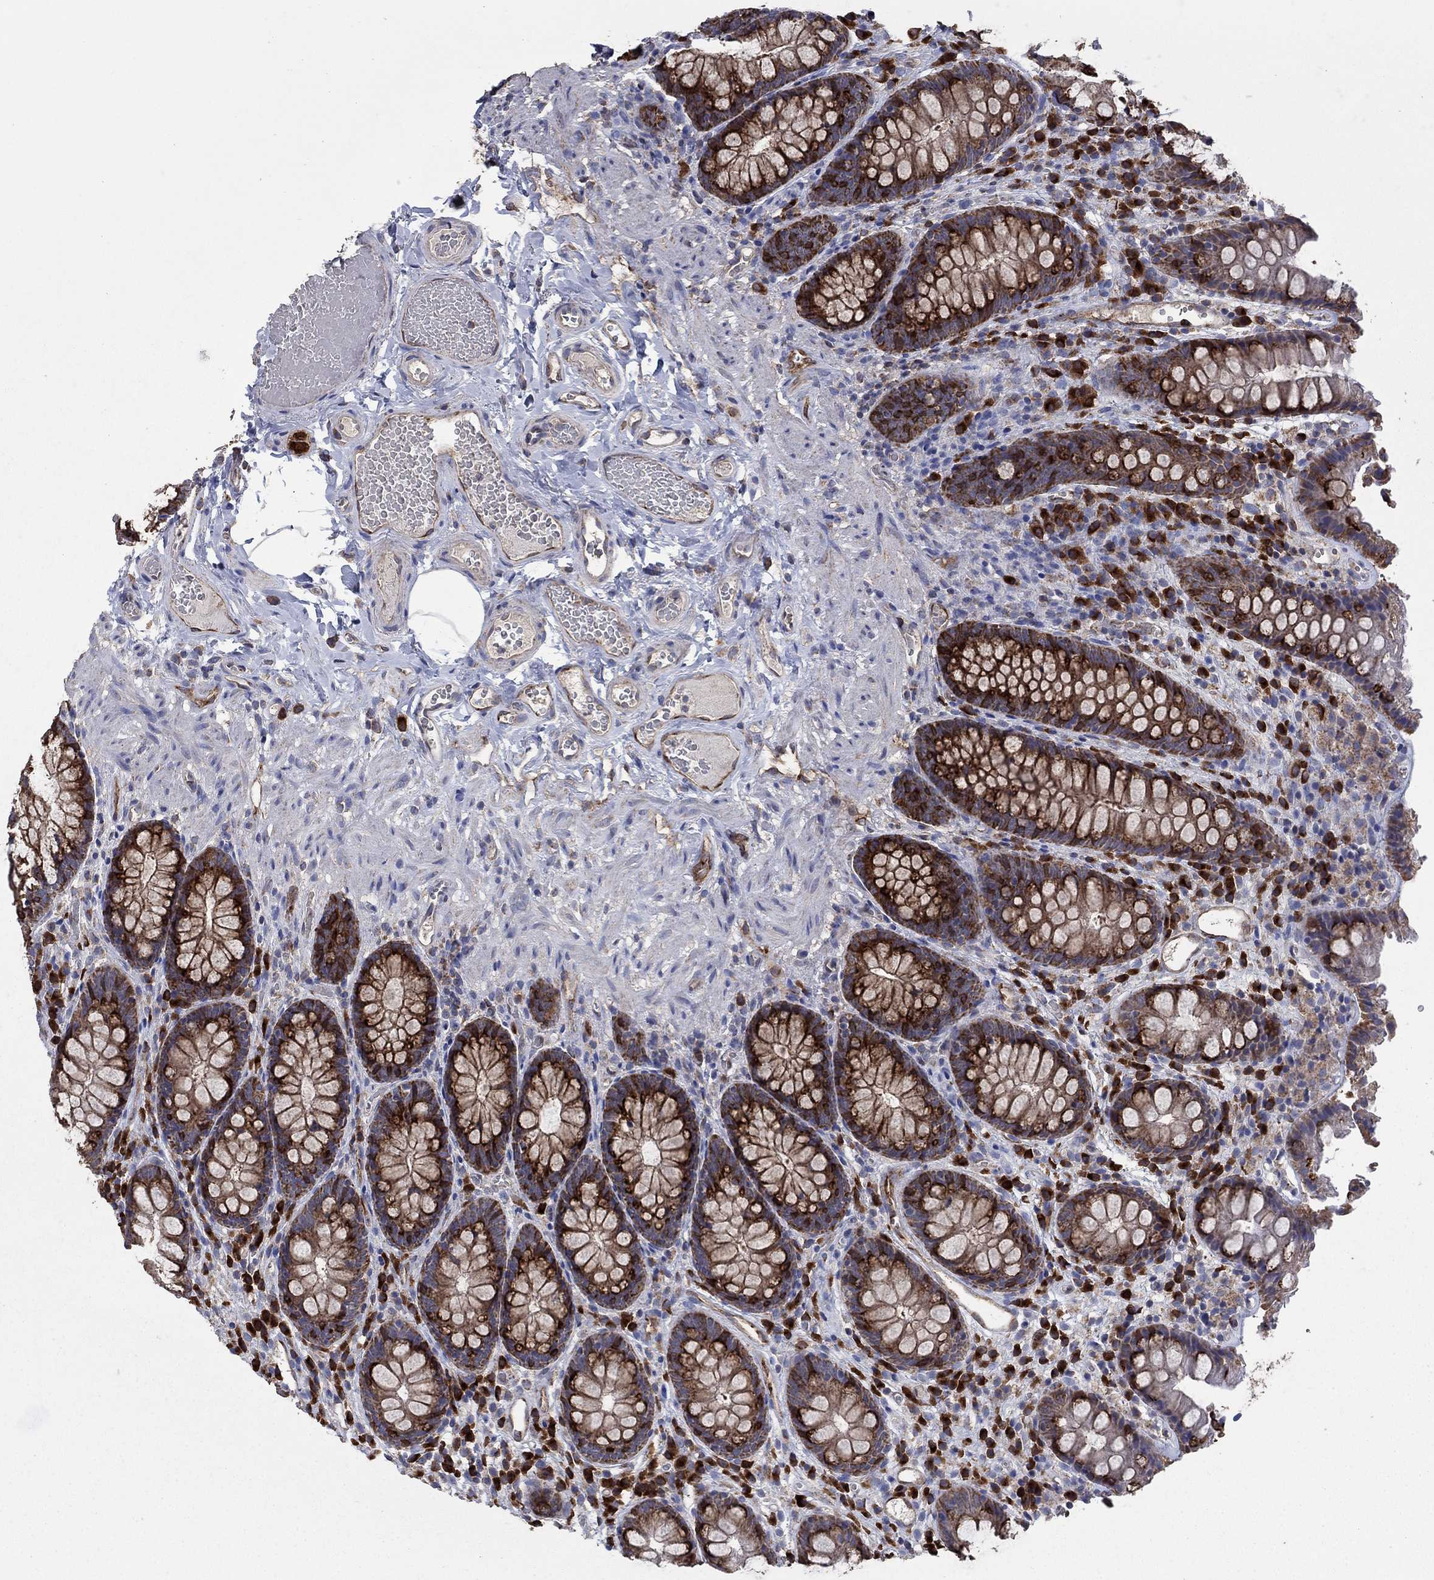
{"staining": {"intensity": "negative", "quantity": "none", "location": "none"}, "tissue": "colon", "cell_type": "Endothelial cells", "image_type": "normal", "snomed": [{"axis": "morphology", "description": "Normal tissue, NOS"}, {"axis": "topography", "description": "Colon"}], "caption": "Endothelial cells show no significant protein staining in unremarkable colon. The staining was performed using DAB (3,3'-diaminobenzidine) to visualize the protein expression in brown, while the nuclei were stained in blue with hematoxylin (Magnification: 20x).", "gene": "HID1", "patient": {"sex": "female", "age": 86}}